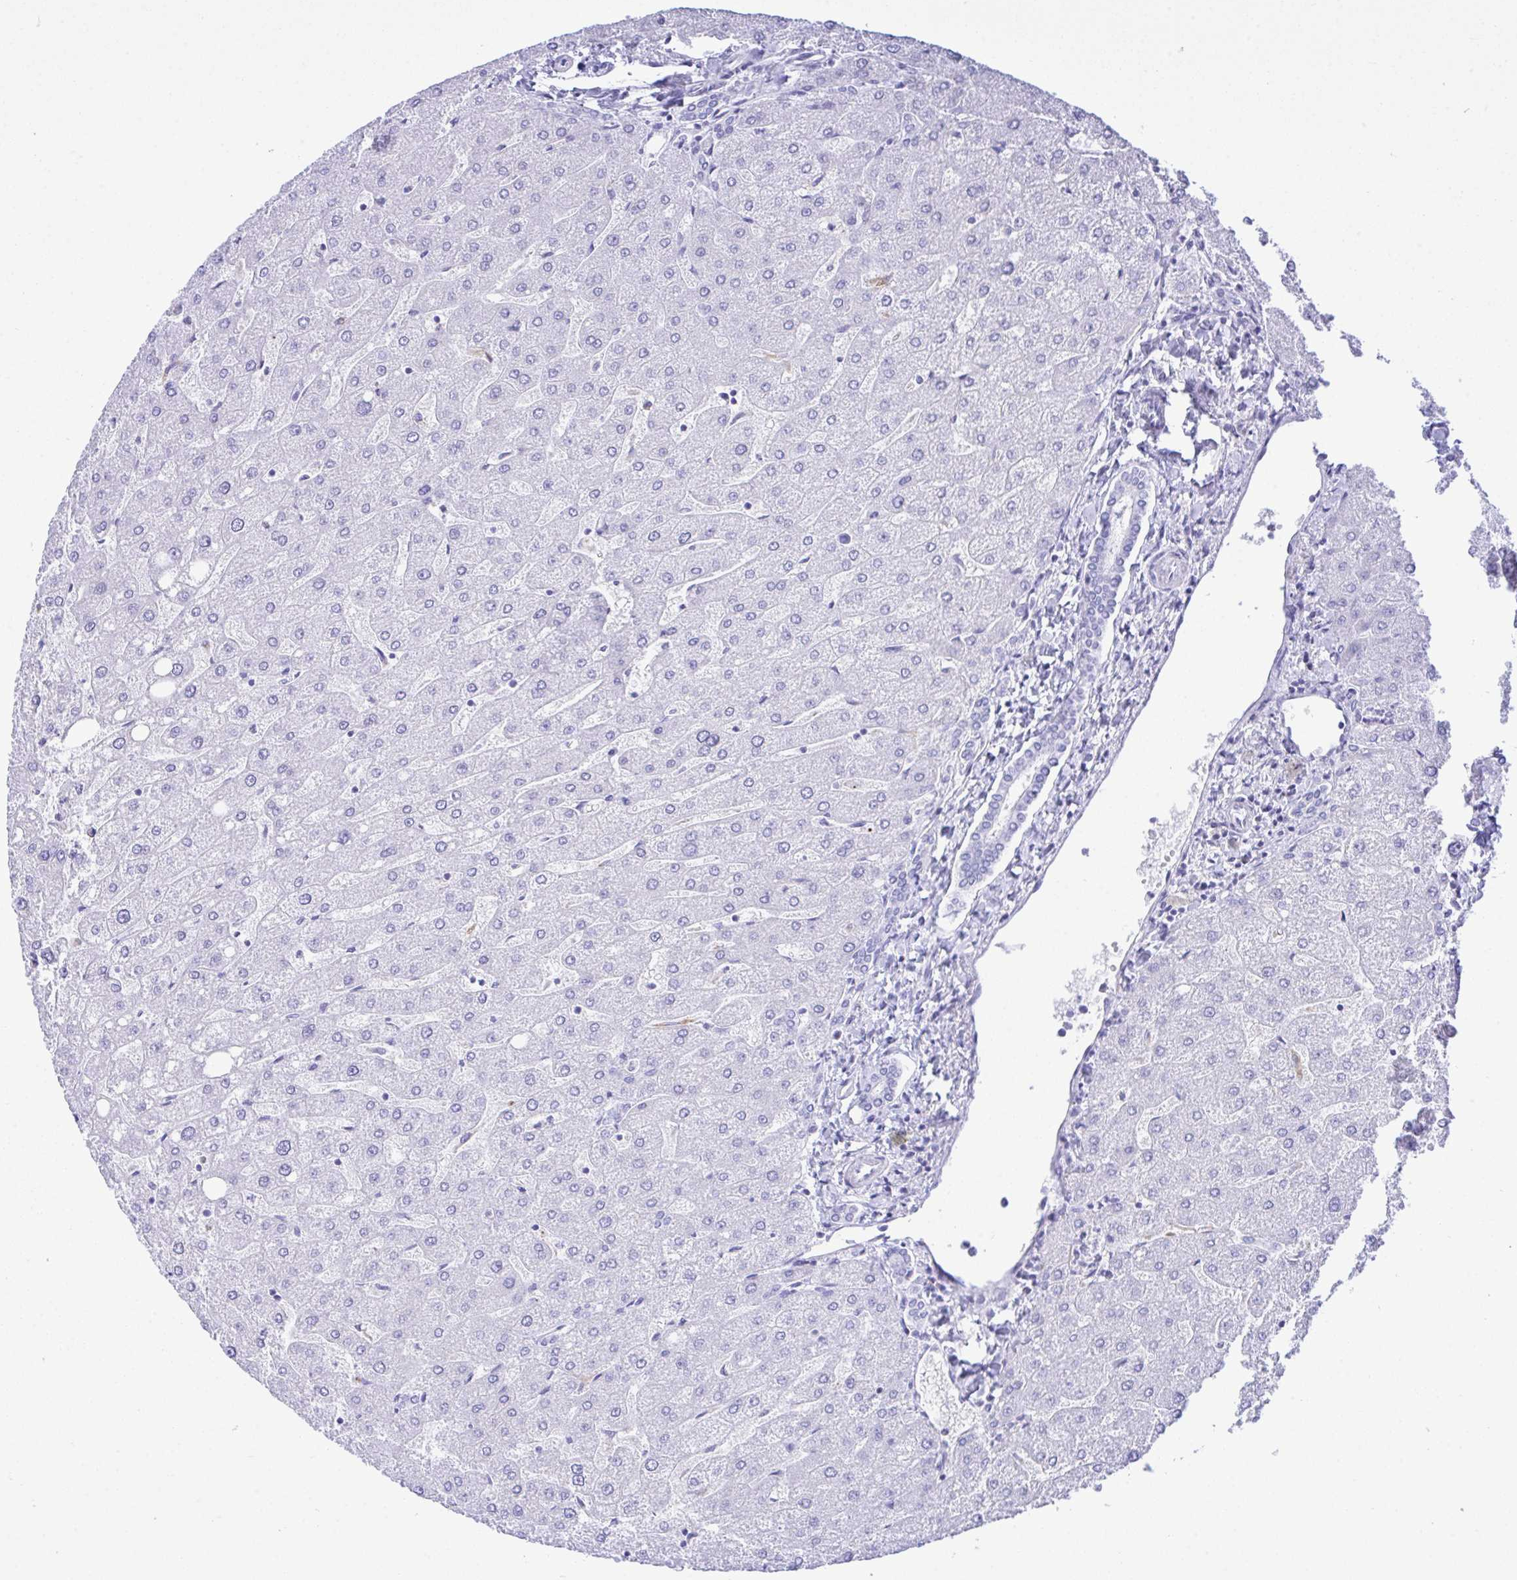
{"staining": {"intensity": "negative", "quantity": "none", "location": "none"}, "tissue": "liver", "cell_type": "Cholangiocytes", "image_type": "normal", "snomed": [{"axis": "morphology", "description": "Normal tissue, NOS"}, {"axis": "topography", "description": "Liver"}], "caption": "There is no significant staining in cholangiocytes of liver. (Stains: DAB (3,3'-diaminobenzidine) immunohistochemistry with hematoxylin counter stain, Microscopy: brightfield microscopy at high magnification).", "gene": "SELENOV", "patient": {"sex": "male", "age": 67}}